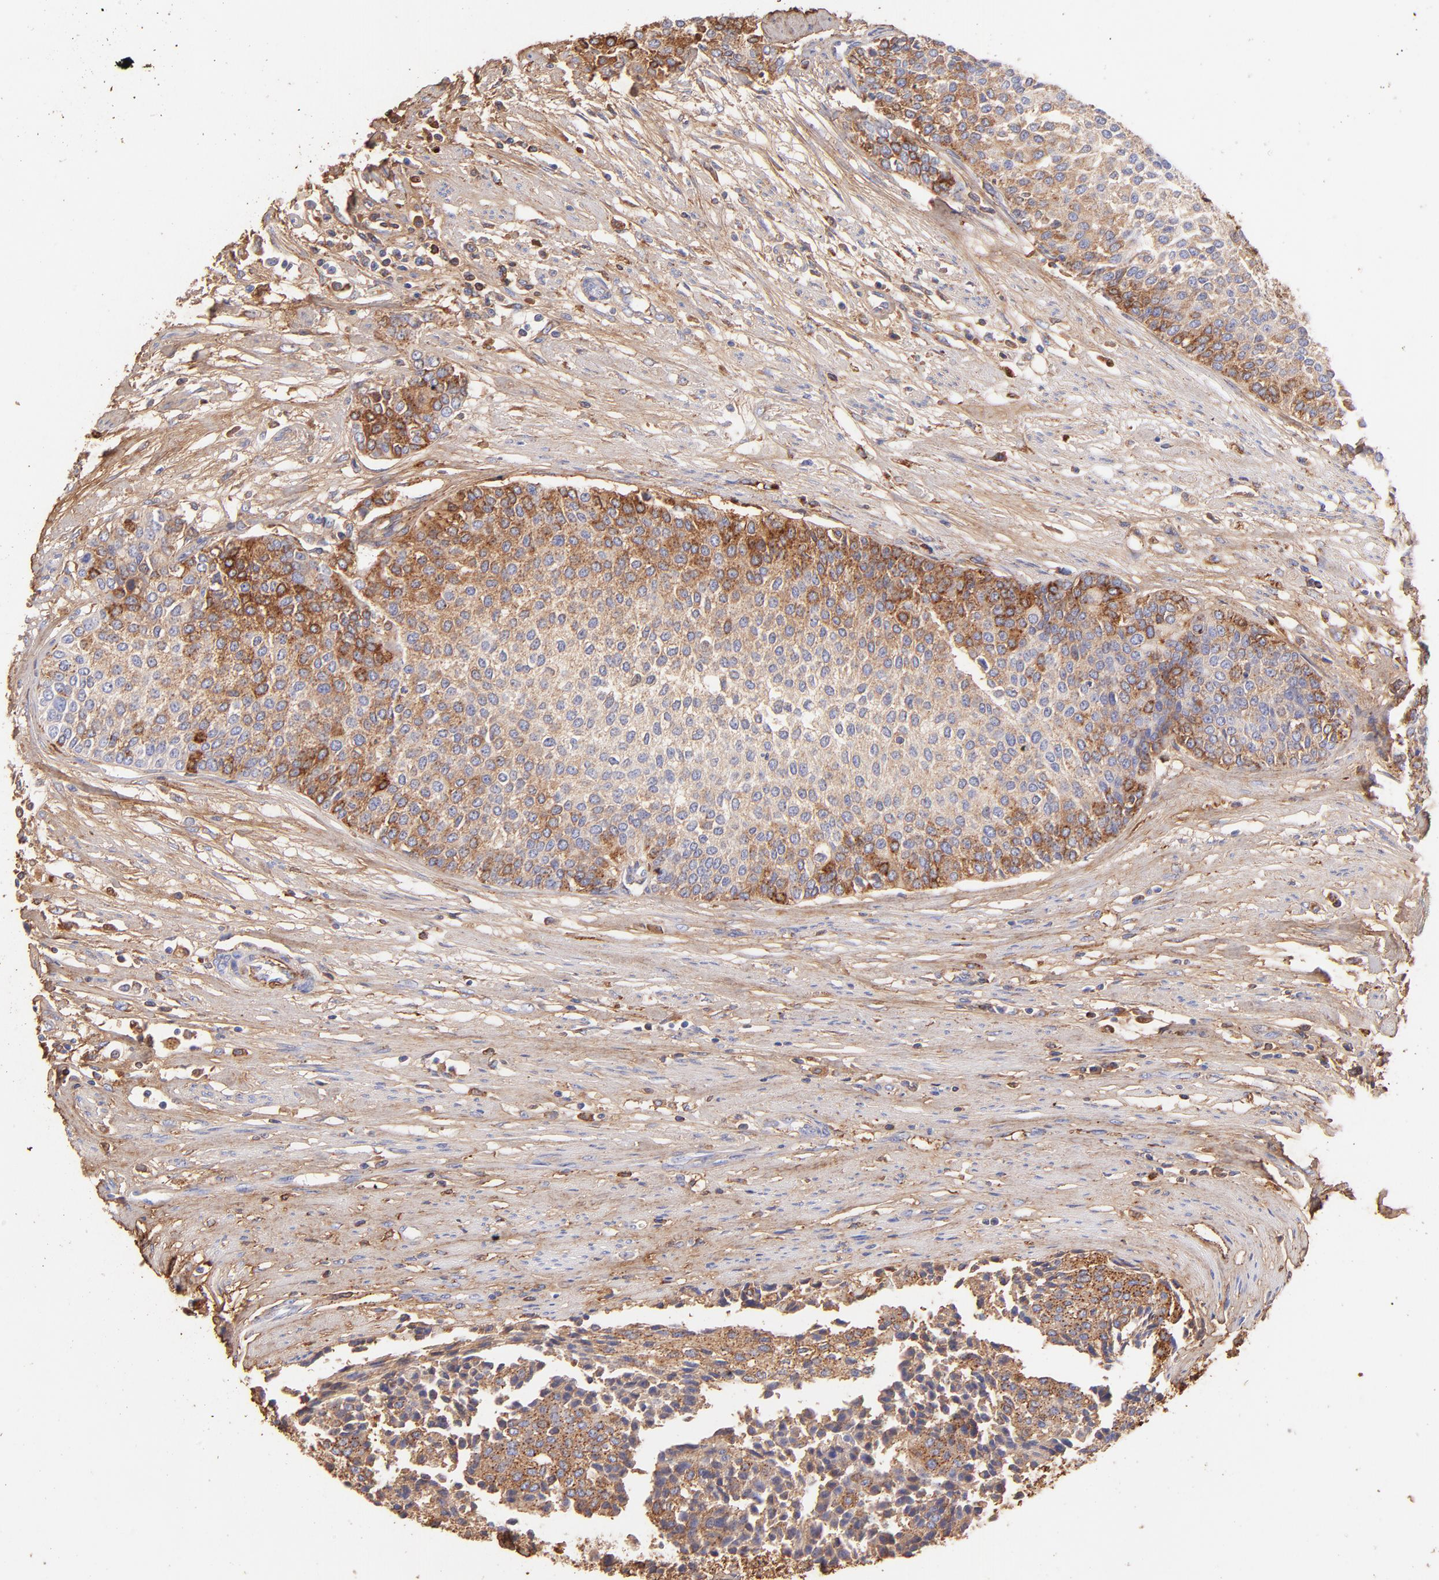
{"staining": {"intensity": "strong", "quantity": "25%-75%", "location": "cytoplasmic/membranous"}, "tissue": "urothelial cancer", "cell_type": "Tumor cells", "image_type": "cancer", "snomed": [{"axis": "morphology", "description": "Urothelial carcinoma, Low grade"}, {"axis": "topography", "description": "Urinary bladder"}], "caption": "High-power microscopy captured an immunohistochemistry (IHC) image of urothelial carcinoma (low-grade), revealing strong cytoplasmic/membranous positivity in approximately 25%-75% of tumor cells.", "gene": "BGN", "patient": {"sex": "female", "age": 73}}